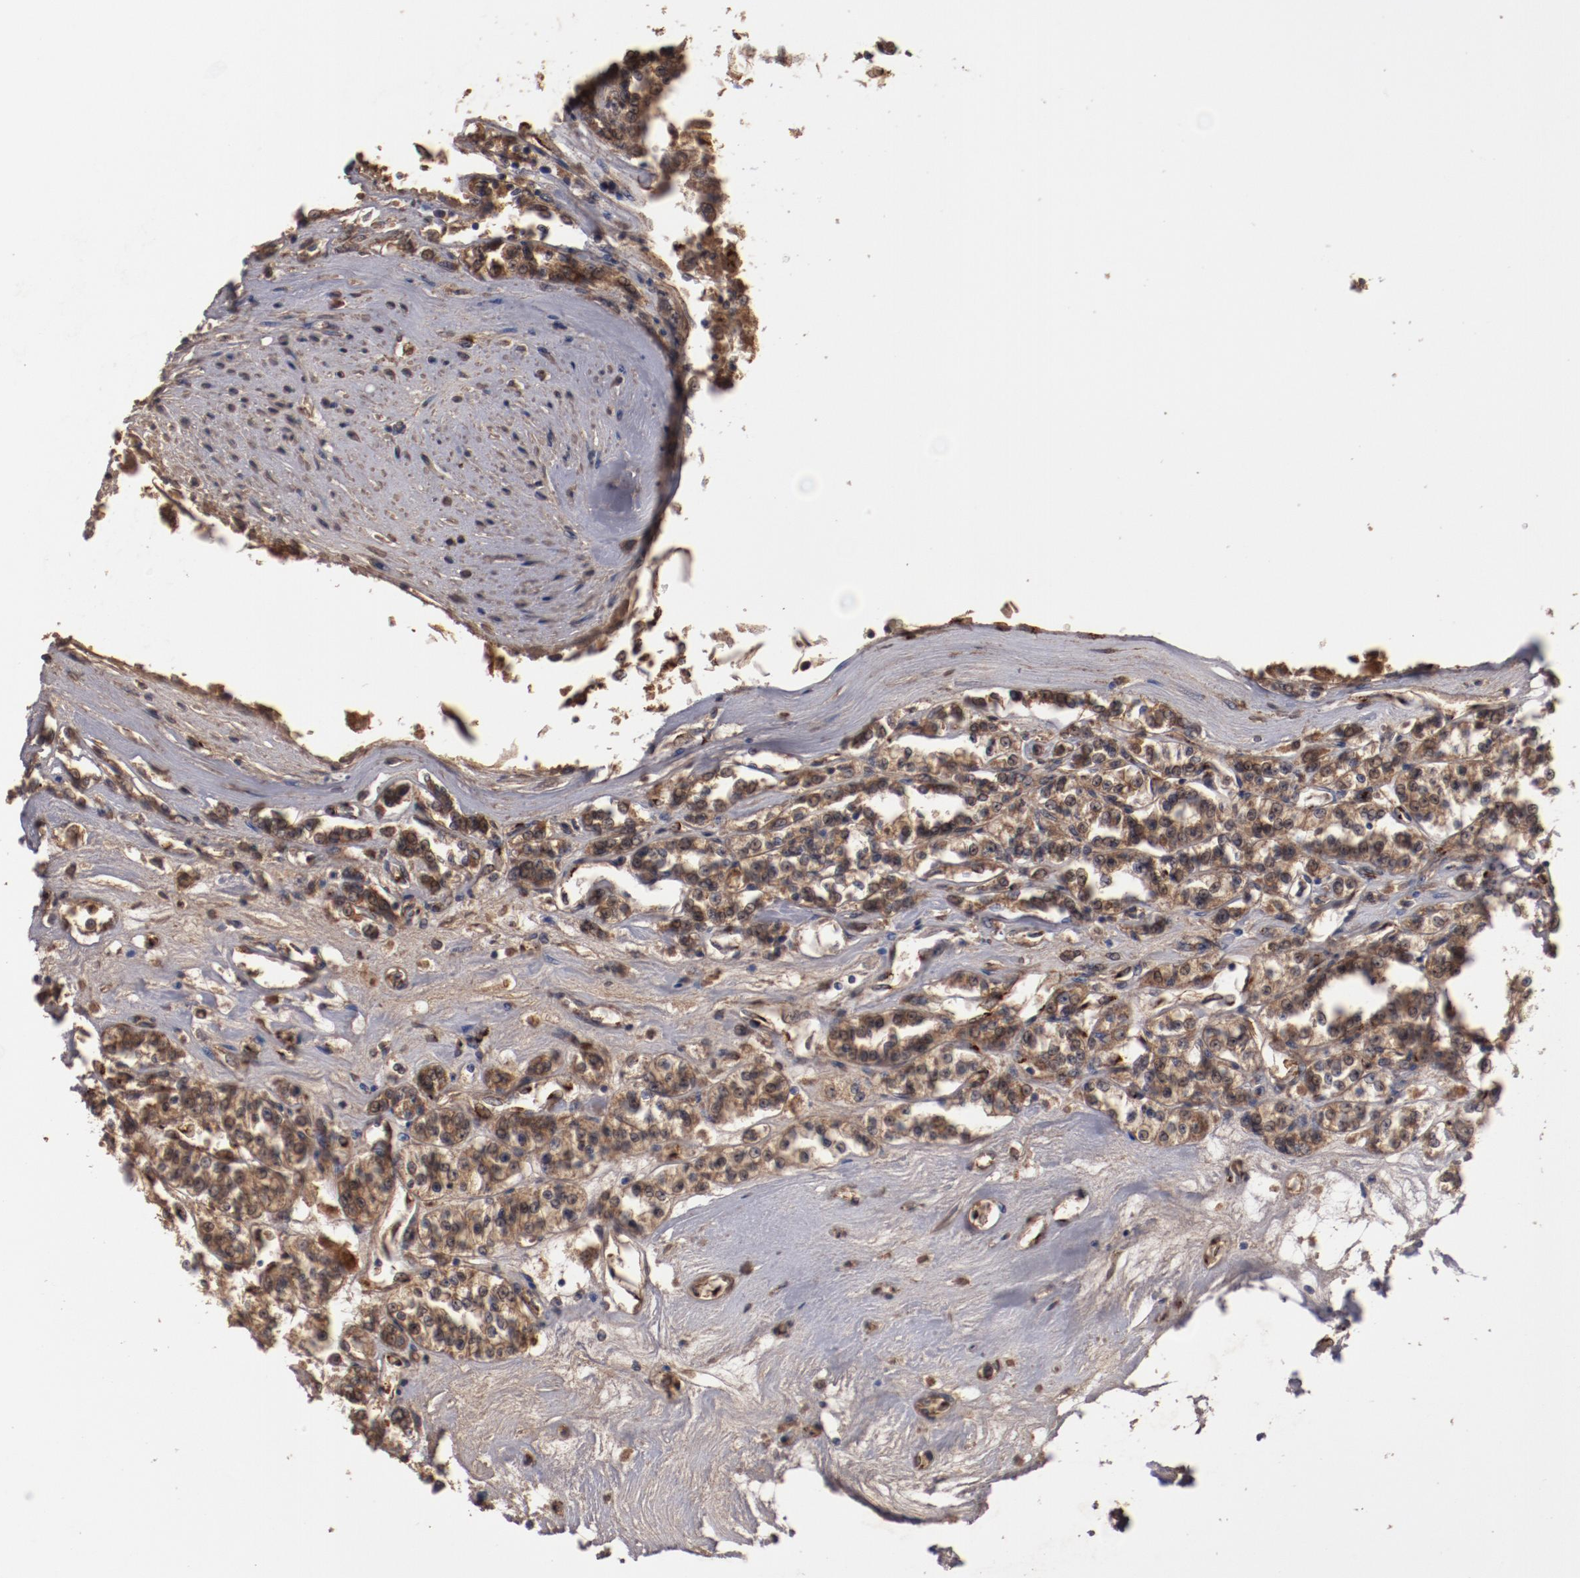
{"staining": {"intensity": "strong", "quantity": ">75%", "location": "cytoplasmic/membranous"}, "tissue": "renal cancer", "cell_type": "Tumor cells", "image_type": "cancer", "snomed": [{"axis": "morphology", "description": "Adenocarcinoma, NOS"}, {"axis": "topography", "description": "Kidney"}], "caption": "This micrograph demonstrates immunohistochemistry (IHC) staining of human adenocarcinoma (renal), with high strong cytoplasmic/membranous positivity in about >75% of tumor cells.", "gene": "DIPK2B", "patient": {"sex": "female", "age": 76}}